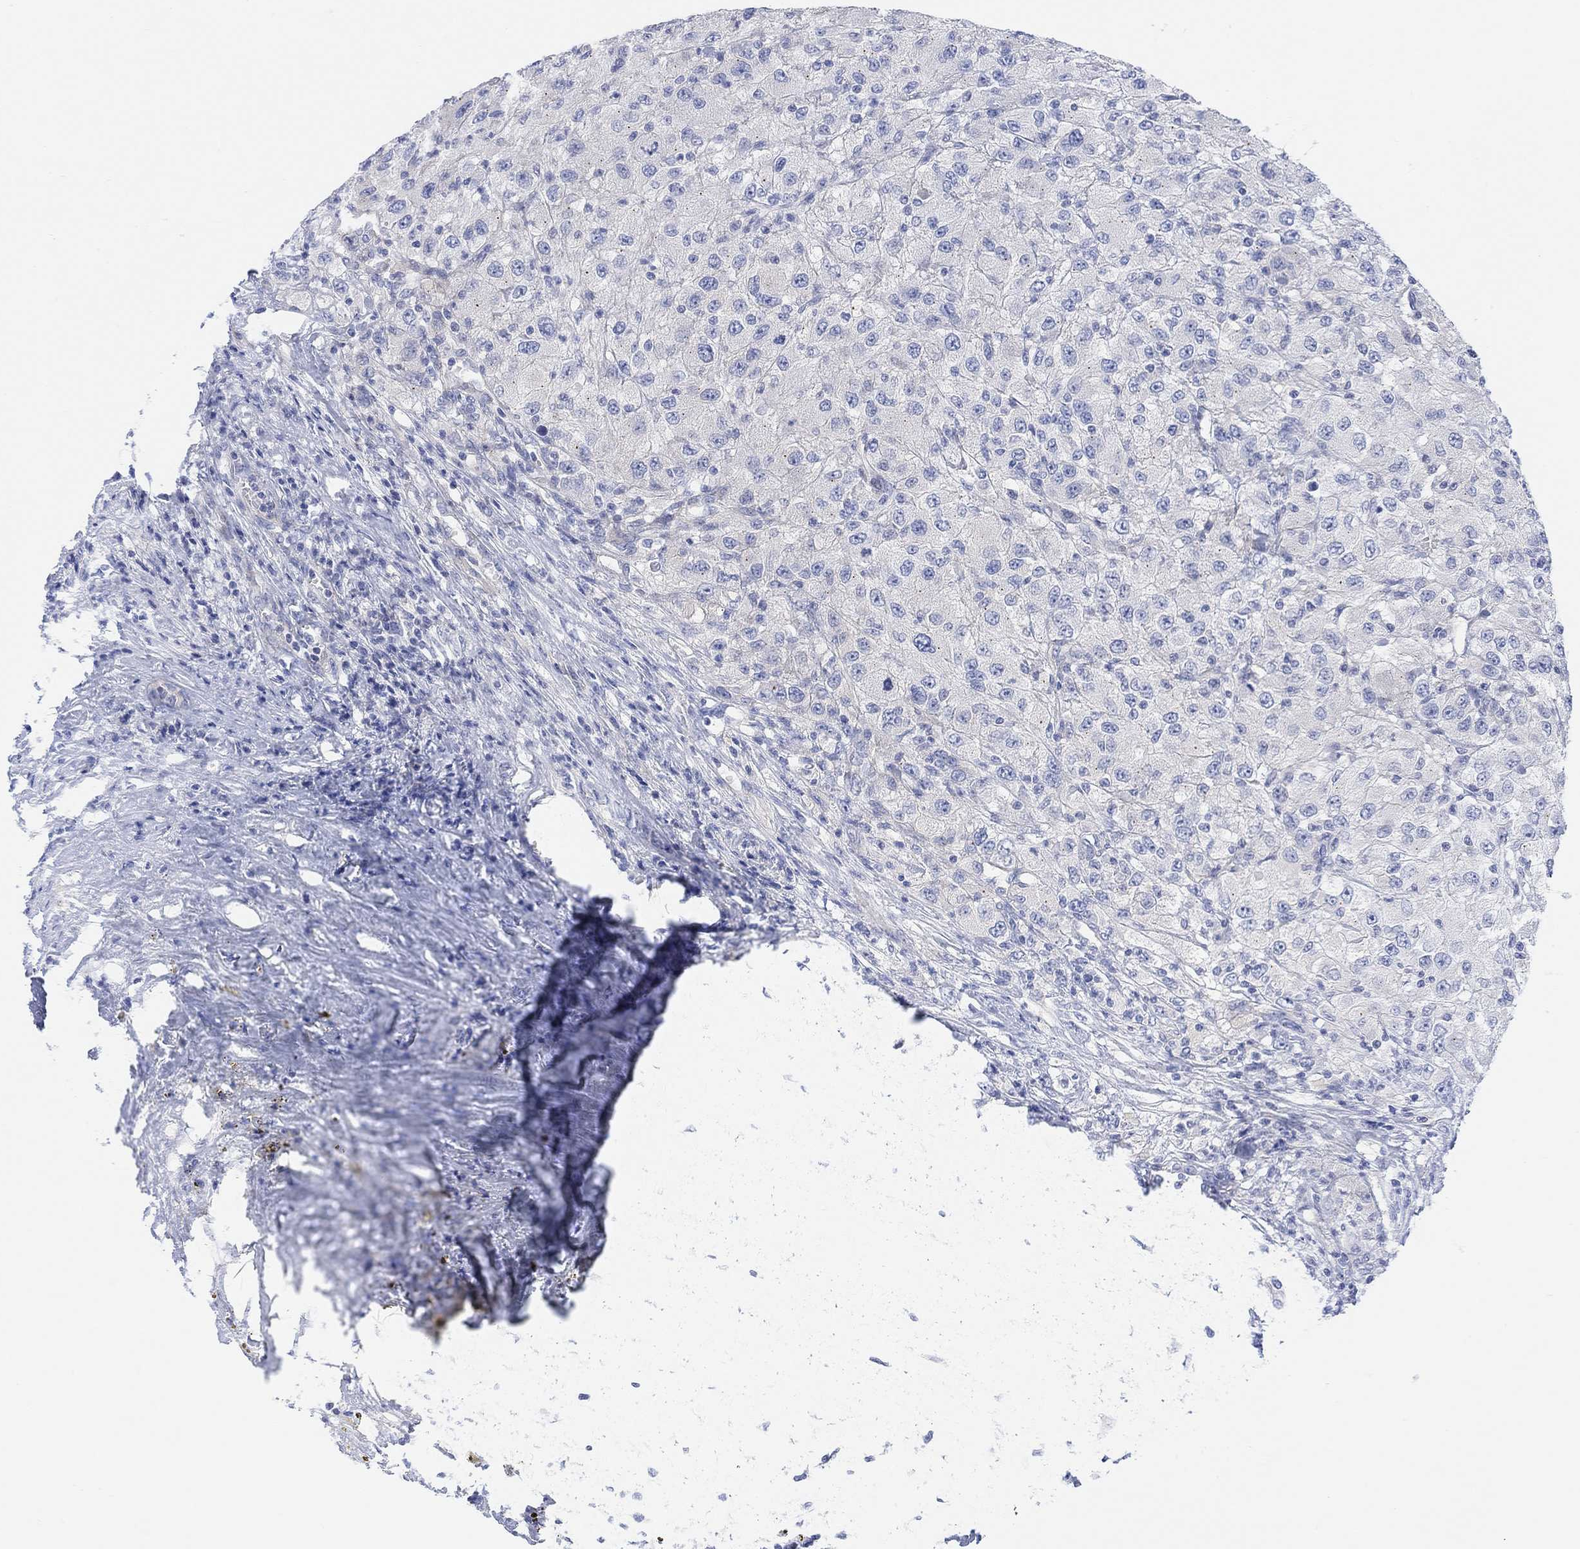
{"staining": {"intensity": "negative", "quantity": "none", "location": "none"}, "tissue": "renal cancer", "cell_type": "Tumor cells", "image_type": "cancer", "snomed": [{"axis": "morphology", "description": "Adenocarcinoma, NOS"}, {"axis": "topography", "description": "Kidney"}], "caption": "The photomicrograph shows no staining of tumor cells in renal cancer (adenocarcinoma).", "gene": "TLDC2", "patient": {"sex": "female", "age": 67}}